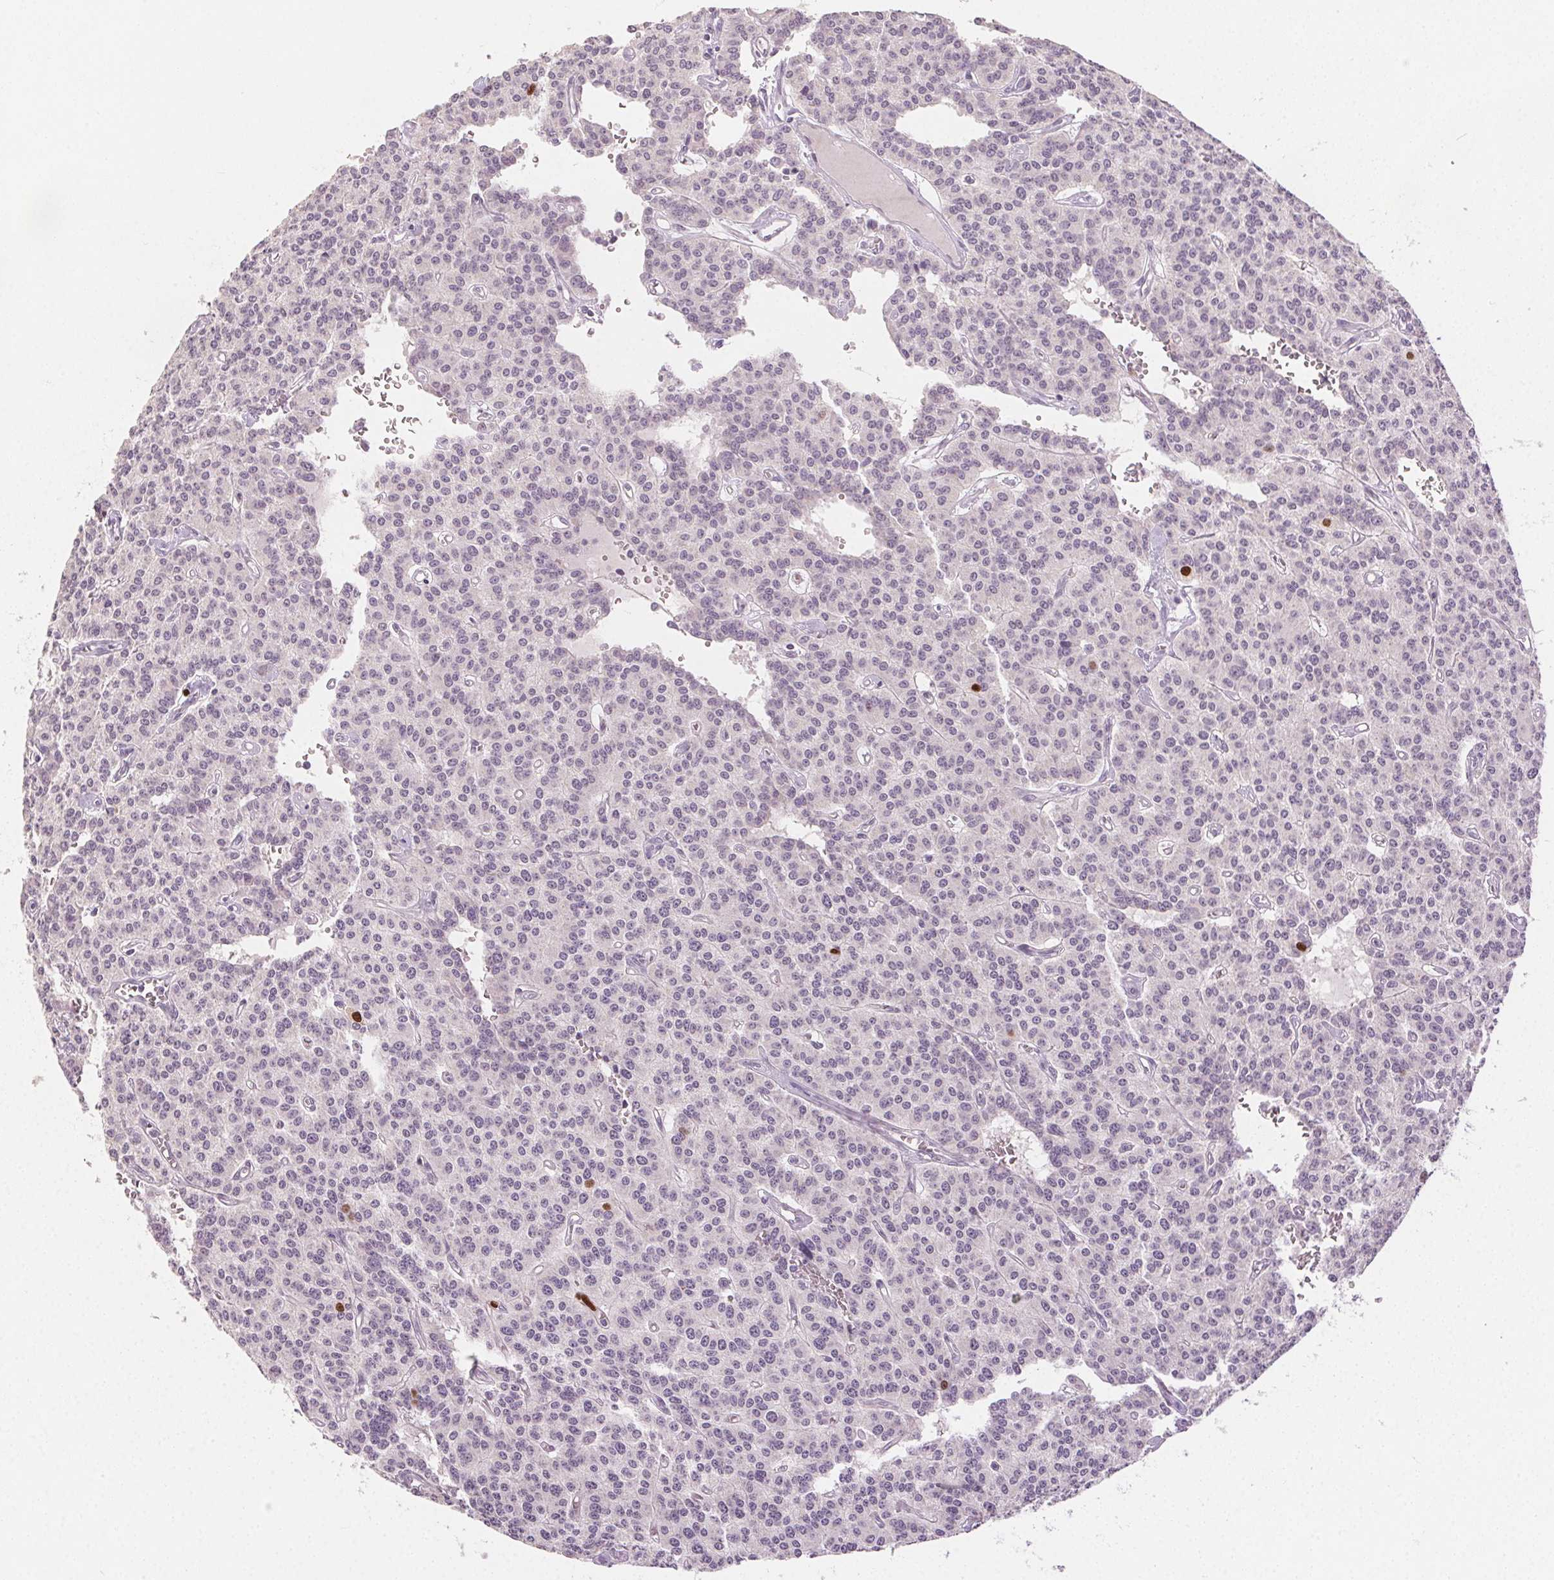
{"staining": {"intensity": "moderate", "quantity": "<25%", "location": "nuclear"}, "tissue": "carcinoid", "cell_type": "Tumor cells", "image_type": "cancer", "snomed": [{"axis": "morphology", "description": "Carcinoid, malignant, NOS"}, {"axis": "topography", "description": "Lung"}], "caption": "Moderate nuclear protein expression is seen in approximately <25% of tumor cells in carcinoid.", "gene": "ANLN", "patient": {"sex": "female", "age": 71}}